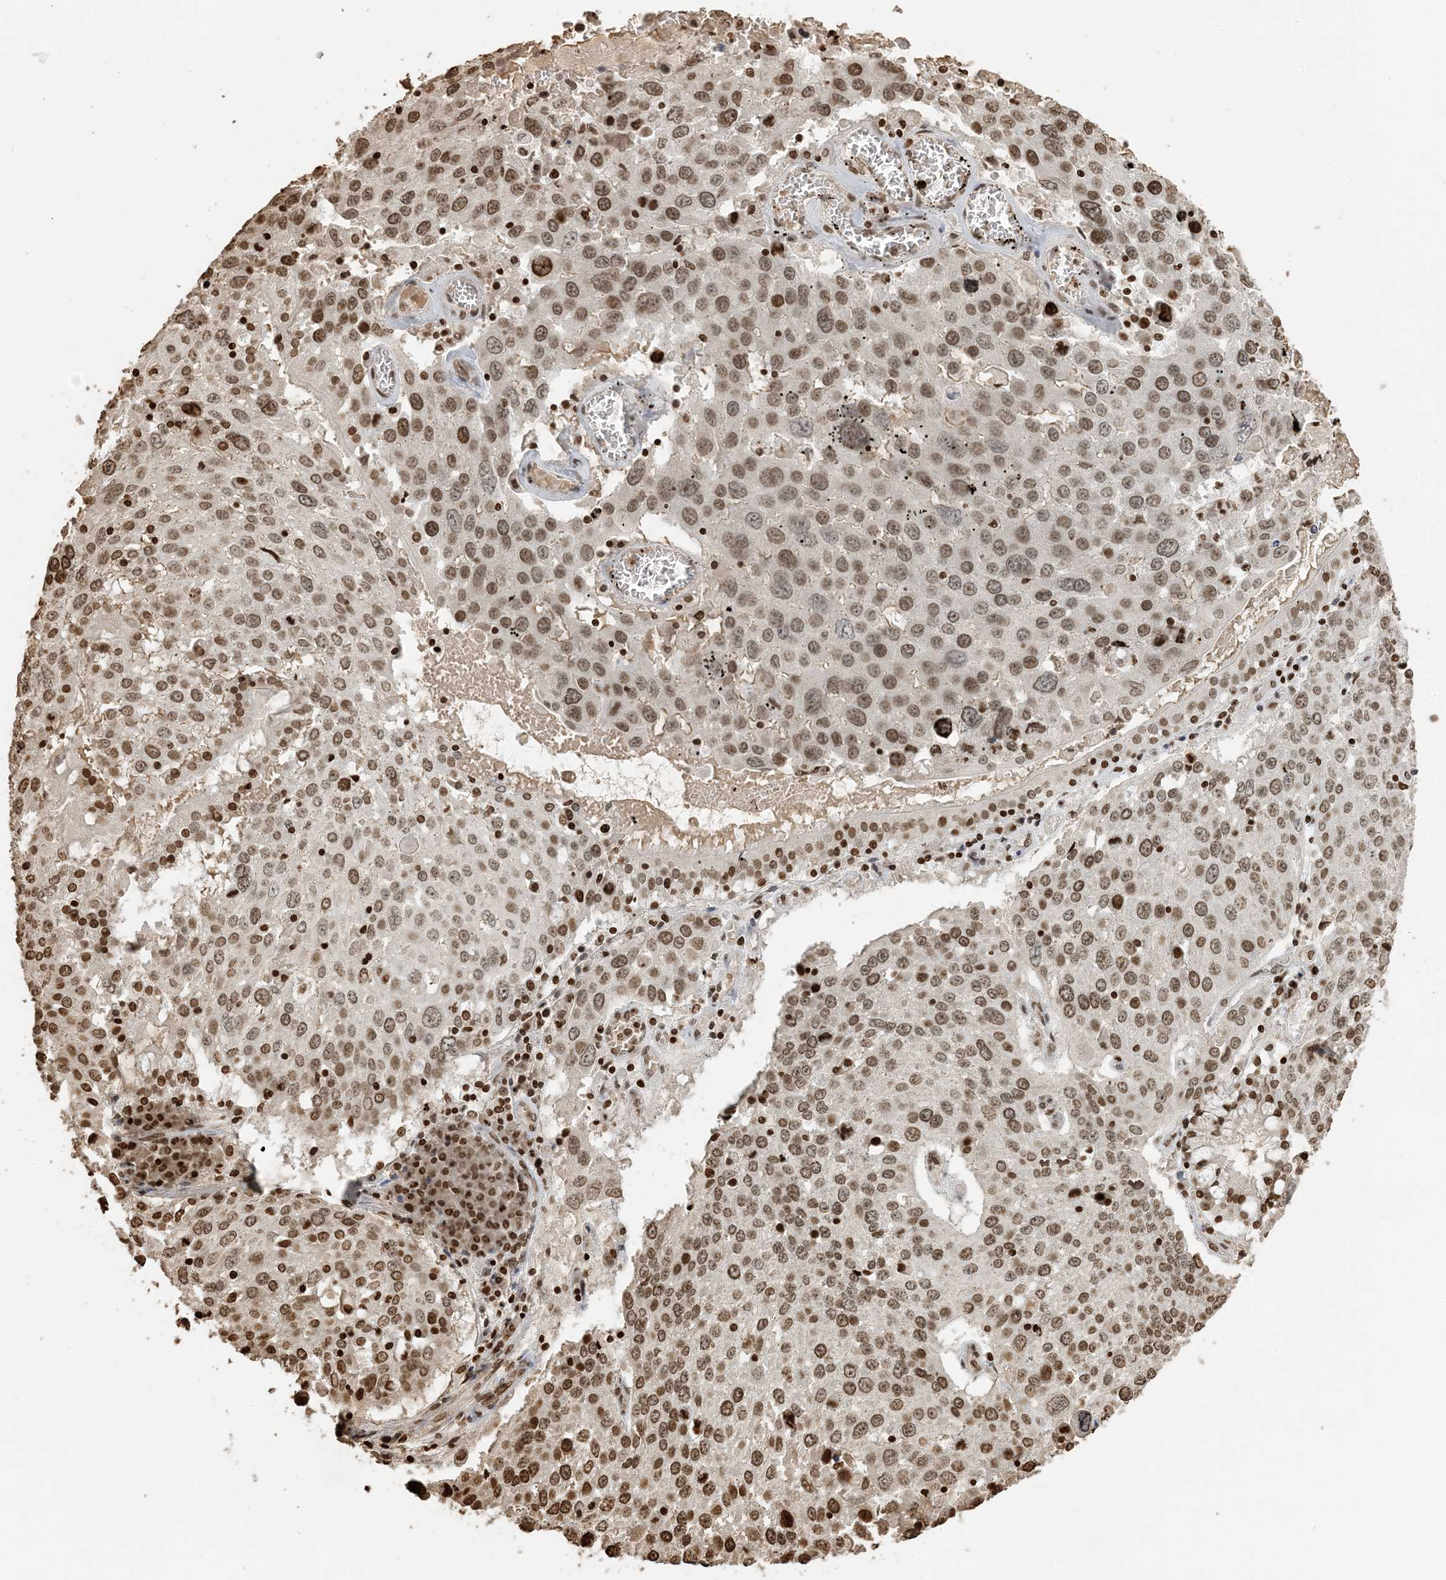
{"staining": {"intensity": "moderate", "quantity": ">75%", "location": "nuclear"}, "tissue": "lung cancer", "cell_type": "Tumor cells", "image_type": "cancer", "snomed": [{"axis": "morphology", "description": "Squamous cell carcinoma, NOS"}, {"axis": "topography", "description": "Lung"}], "caption": "Immunohistochemical staining of lung cancer (squamous cell carcinoma) displays medium levels of moderate nuclear protein positivity in approximately >75% of tumor cells. (DAB IHC with brightfield microscopy, high magnification).", "gene": "H3-3B", "patient": {"sex": "male", "age": 65}}